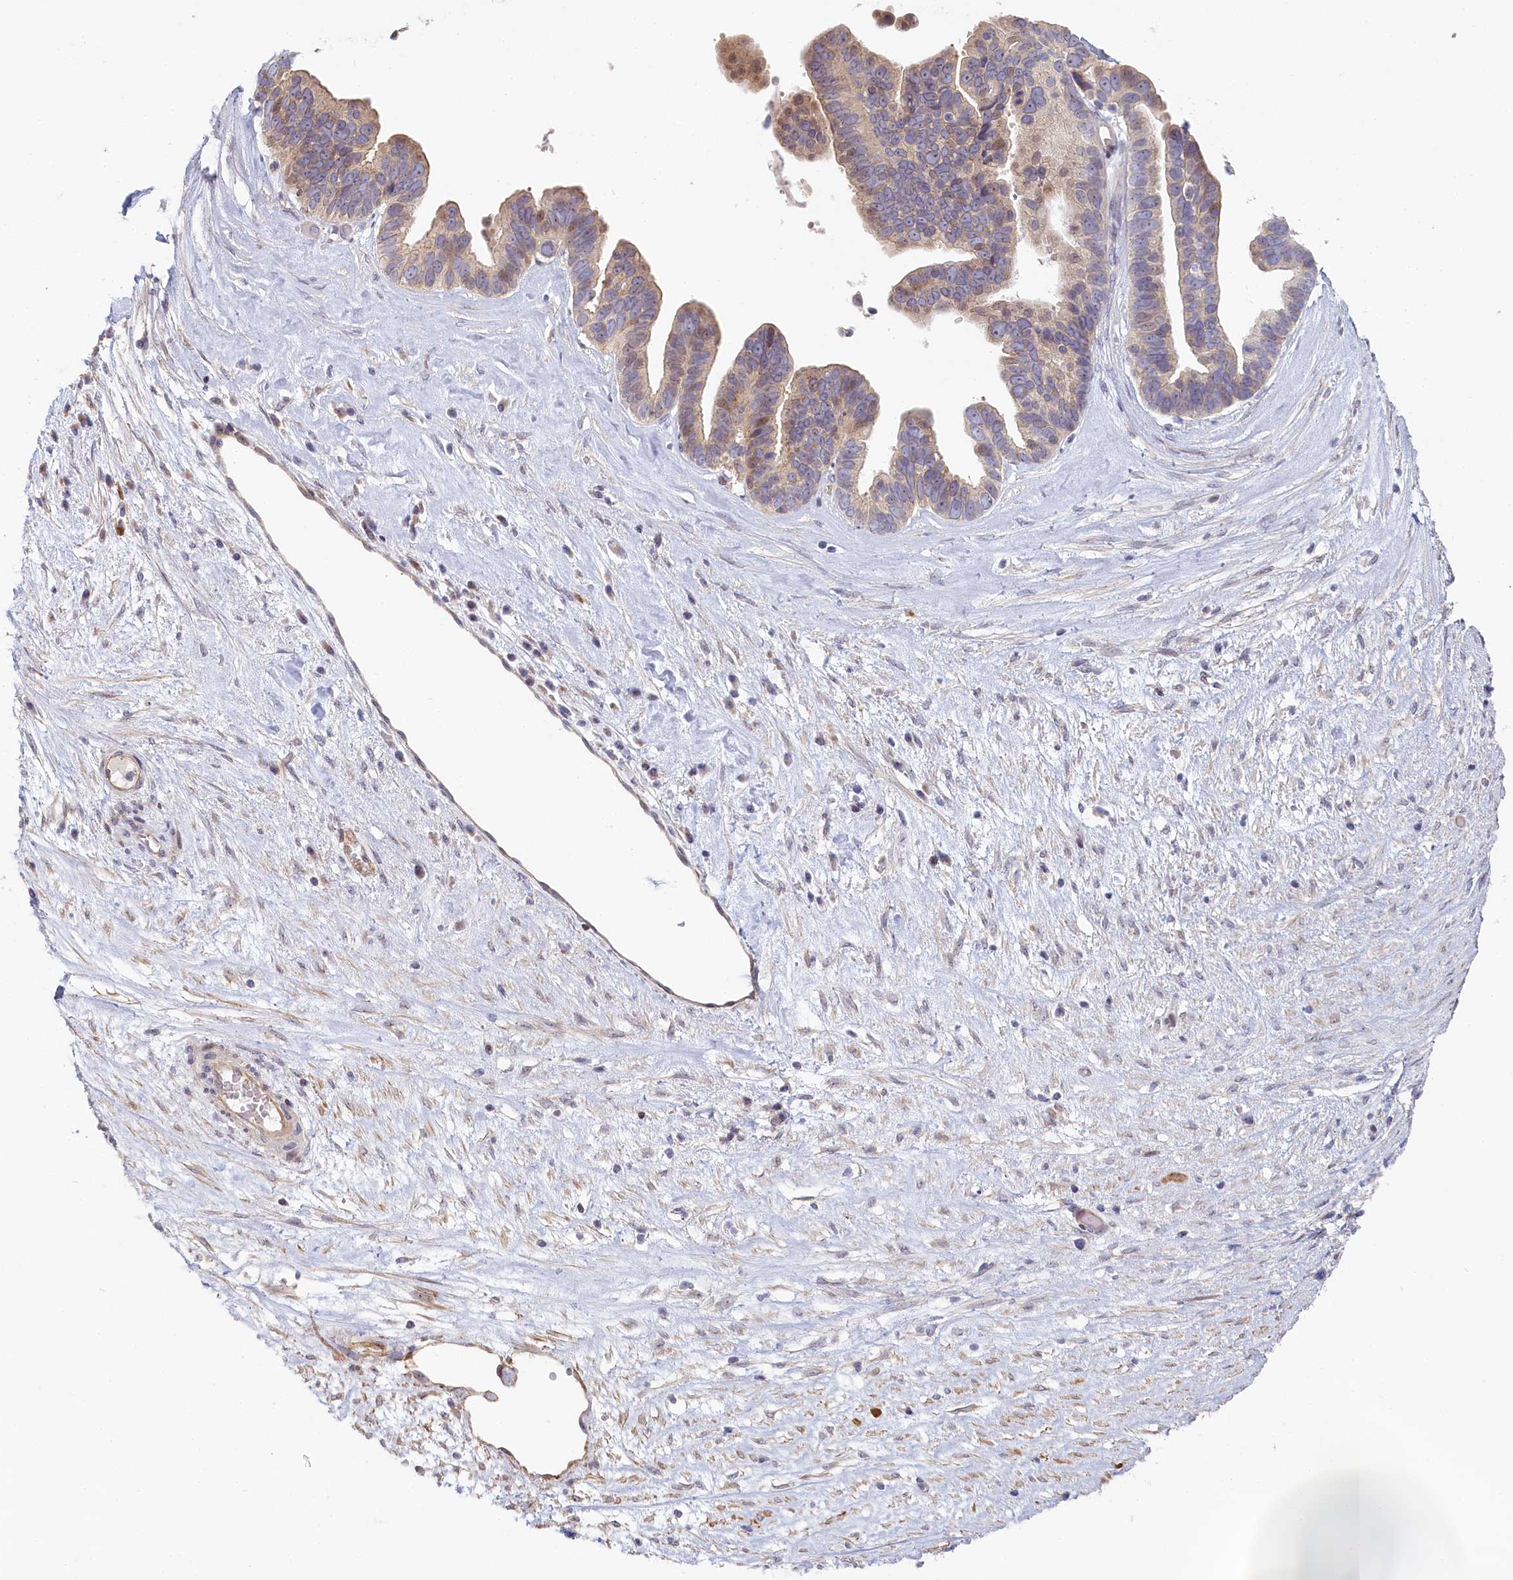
{"staining": {"intensity": "weak", "quantity": ">75%", "location": "cytoplasmic/membranous,nuclear"}, "tissue": "ovarian cancer", "cell_type": "Tumor cells", "image_type": "cancer", "snomed": [{"axis": "morphology", "description": "Cystadenocarcinoma, serous, NOS"}, {"axis": "topography", "description": "Ovary"}], "caption": "Immunohistochemical staining of ovarian cancer reveals low levels of weak cytoplasmic/membranous and nuclear staining in approximately >75% of tumor cells.", "gene": "INTS4", "patient": {"sex": "female", "age": 56}}